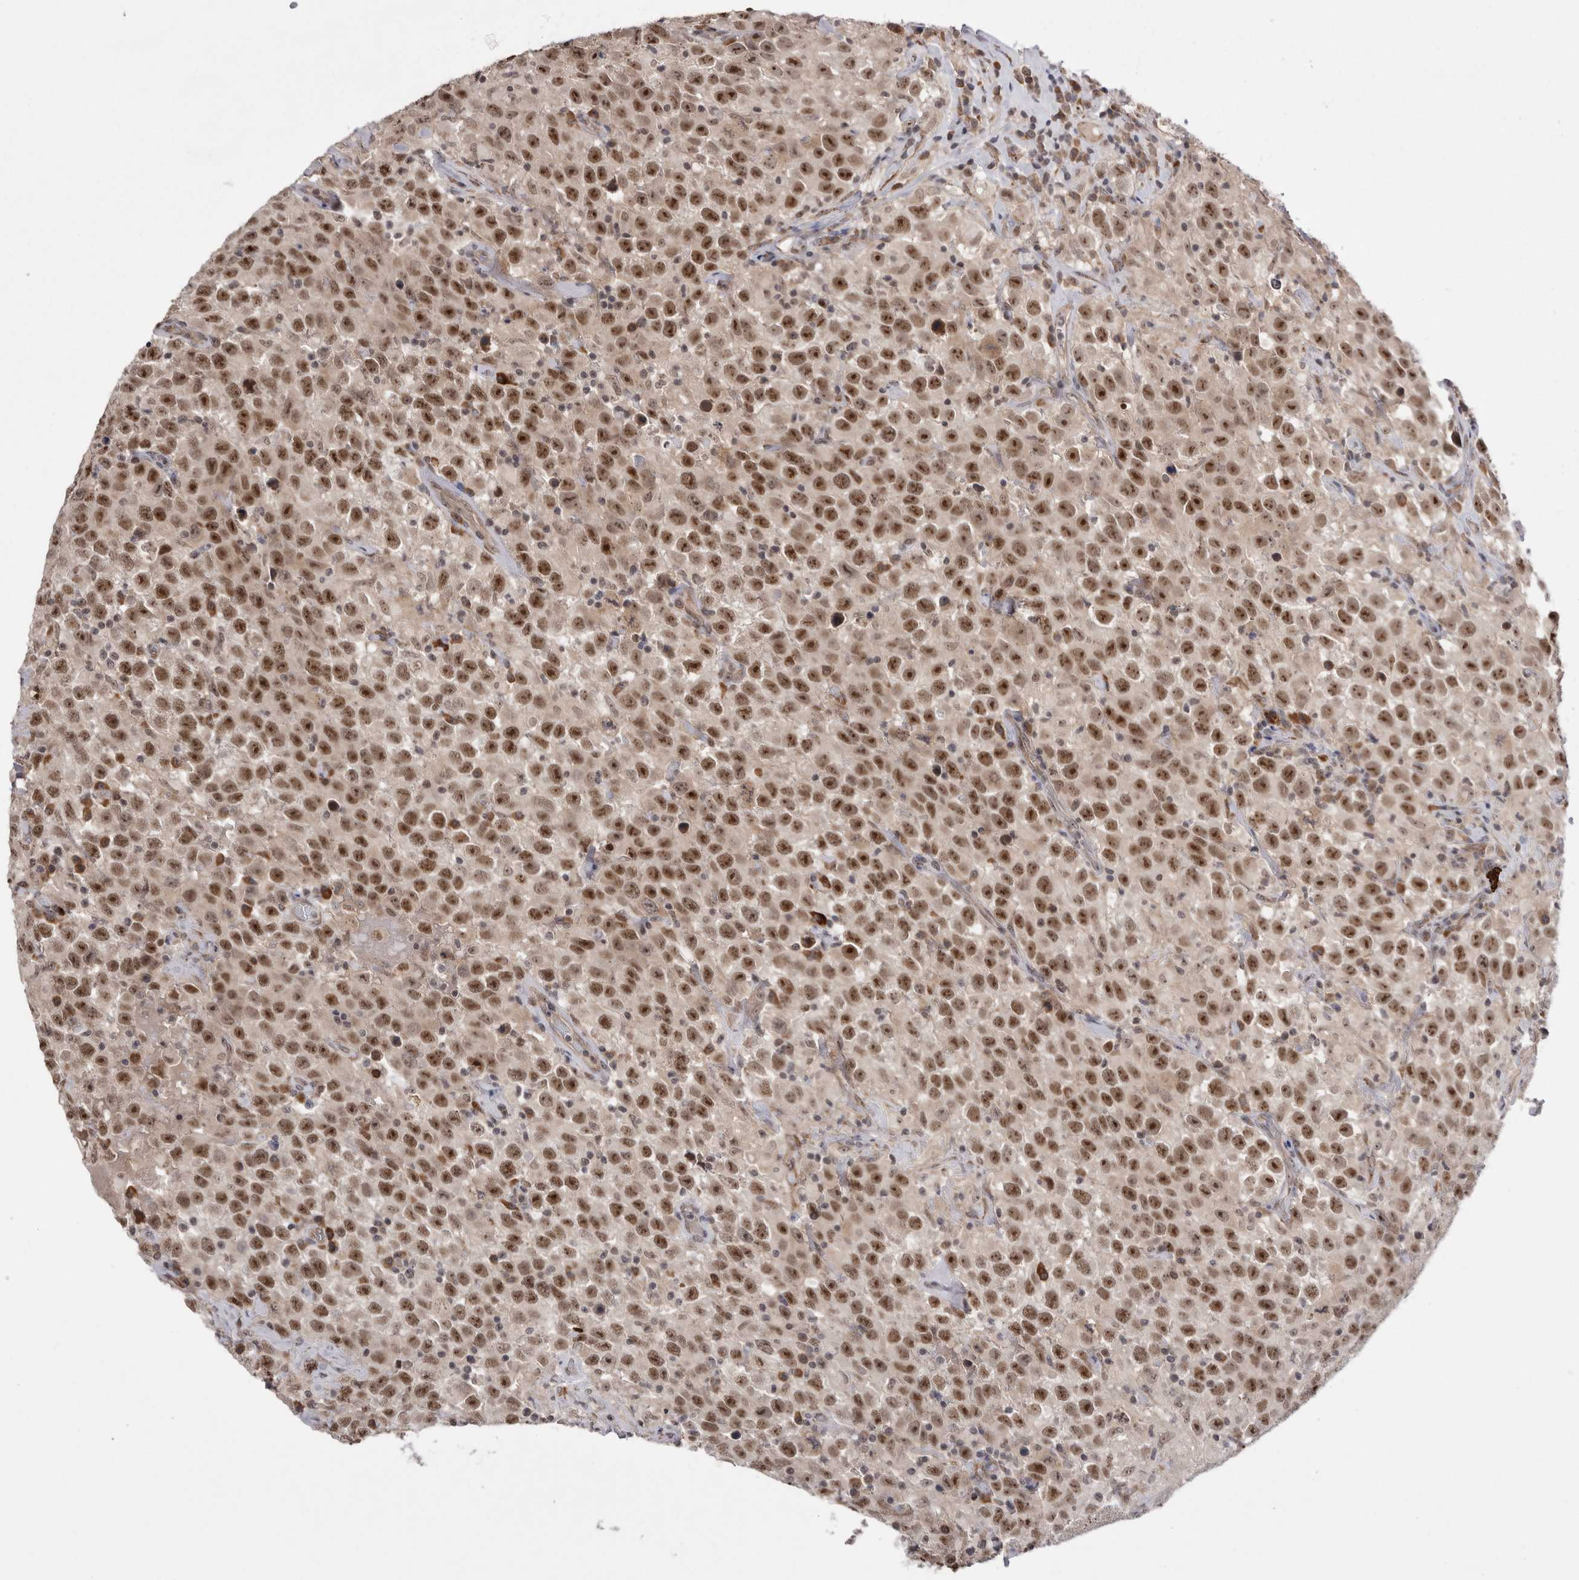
{"staining": {"intensity": "moderate", "quantity": ">75%", "location": "nuclear"}, "tissue": "testis cancer", "cell_type": "Tumor cells", "image_type": "cancer", "snomed": [{"axis": "morphology", "description": "Seminoma, NOS"}, {"axis": "topography", "description": "Testis"}], "caption": "The histopathology image demonstrates immunohistochemical staining of testis cancer (seminoma). There is moderate nuclear expression is identified in about >75% of tumor cells.", "gene": "EXOSC4", "patient": {"sex": "male", "age": 41}}